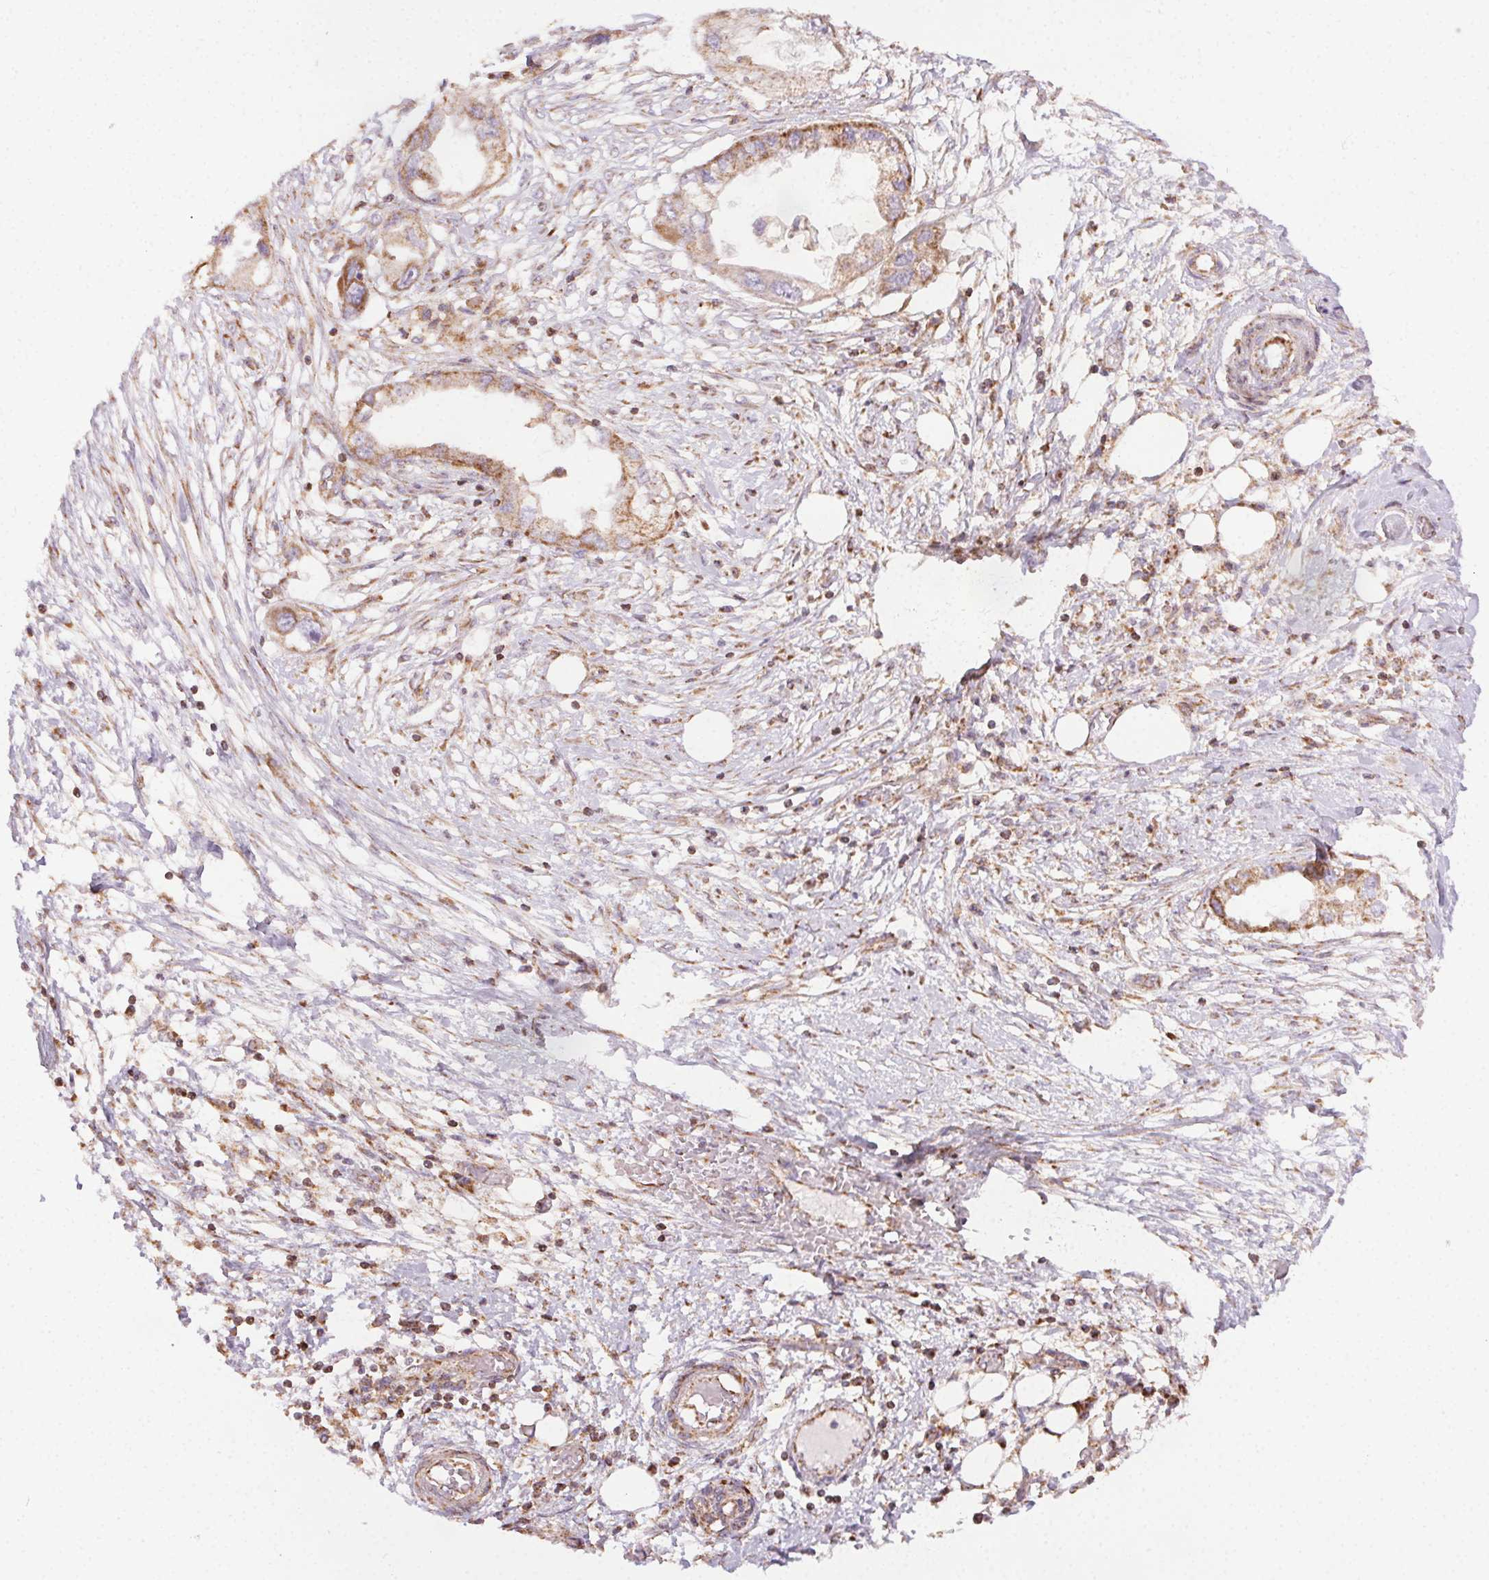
{"staining": {"intensity": "moderate", "quantity": ">75%", "location": "cytoplasmic/membranous"}, "tissue": "endometrial cancer", "cell_type": "Tumor cells", "image_type": "cancer", "snomed": [{"axis": "morphology", "description": "Adenocarcinoma, NOS"}, {"axis": "morphology", "description": "Adenocarcinoma, metastatic, NOS"}, {"axis": "topography", "description": "Adipose tissue"}, {"axis": "topography", "description": "Endometrium"}], "caption": "About >75% of tumor cells in endometrial metastatic adenocarcinoma reveal moderate cytoplasmic/membranous protein staining as visualized by brown immunohistochemical staining.", "gene": "CLPB", "patient": {"sex": "female", "age": 67}}